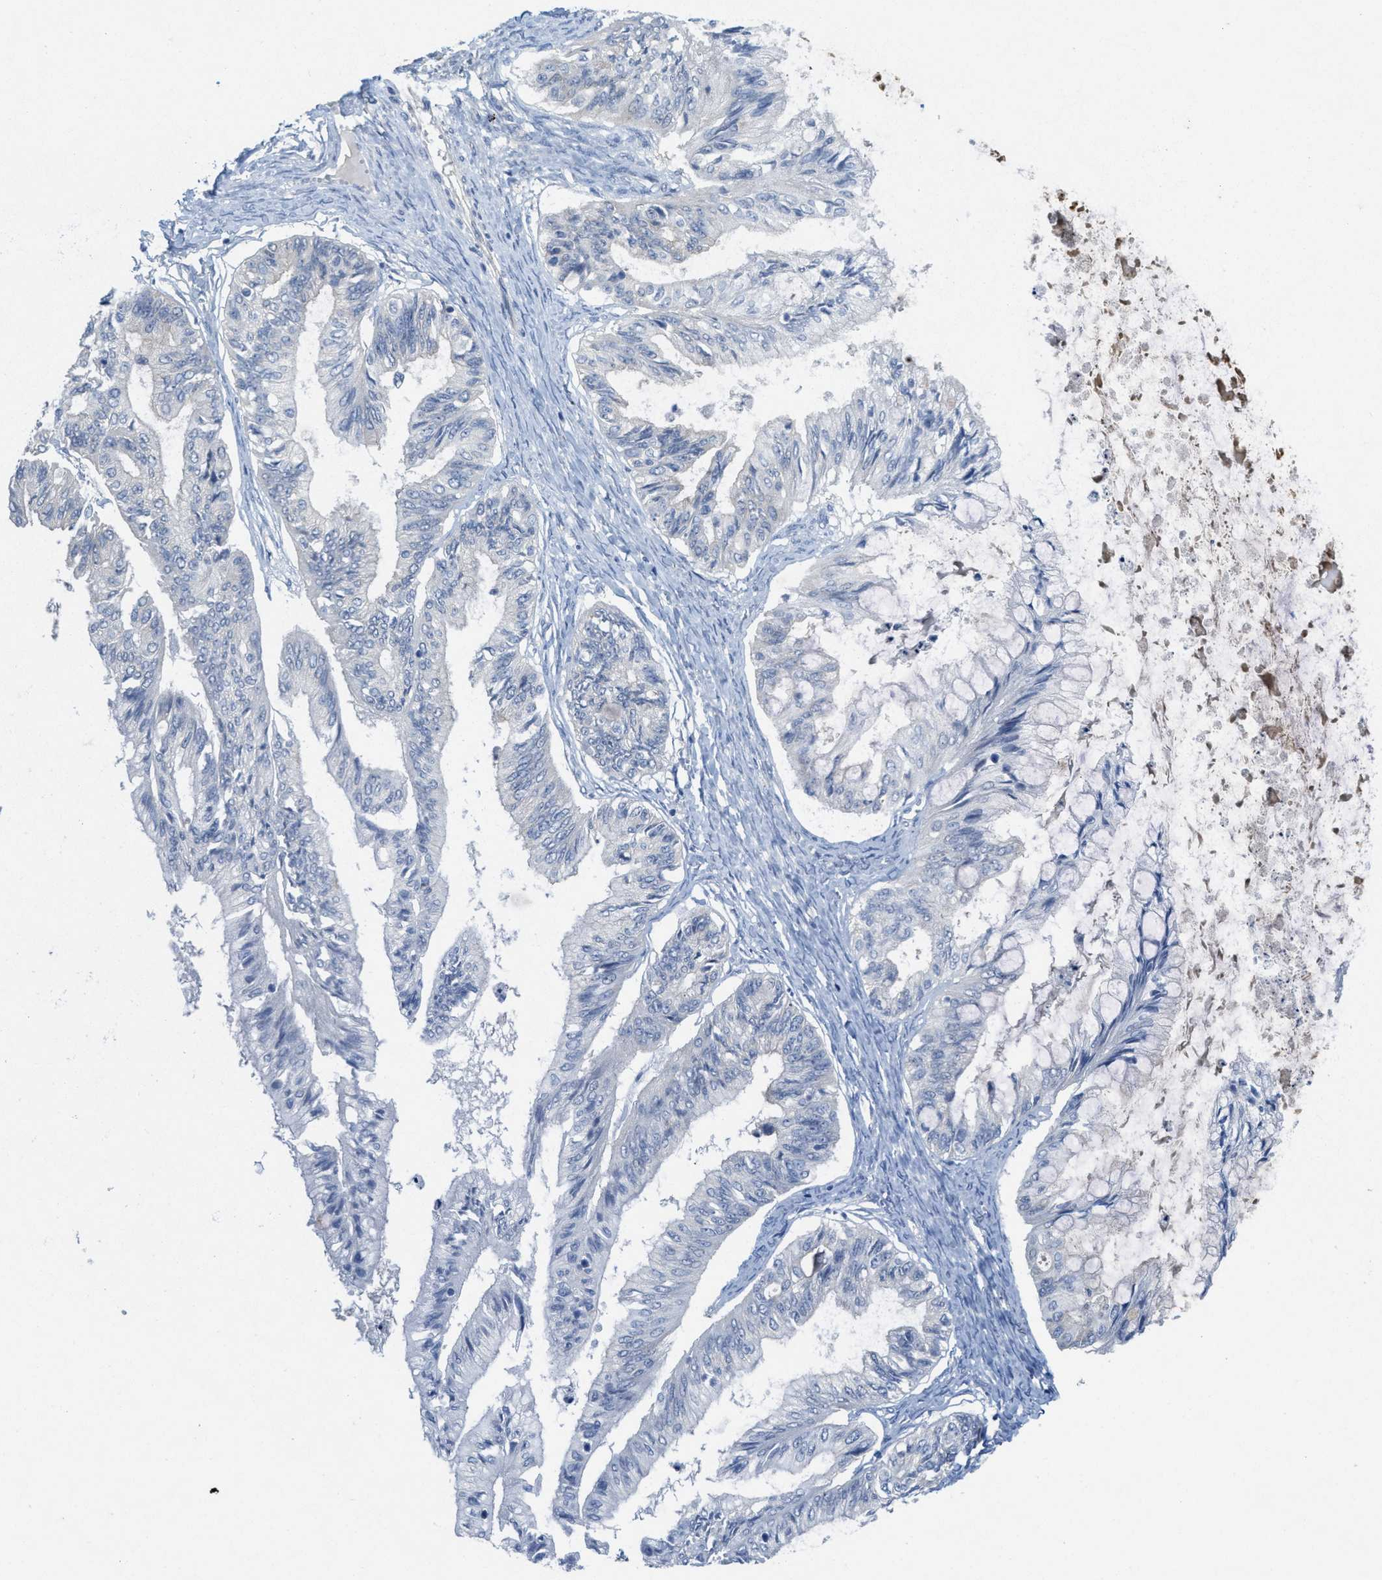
{"staining": {"intensity": "negative", "quantity": "none", "location": "none"}, "tissue": "ovarian cancer", "cell_type": "Tumor cells", "image_type": "cancer", "snomed": [{"axis": "morphology", "description": "Cystadenocarcinoma, mucinous, NOS"}, {"axis": "topography", "description": "Ovary"}], "caption": "Human mucinous cystadenocarcinoma (ovarian) stained for a protein using IHC exhibits no staining in tumor cells.", "gene": "ZFYVE9", "patient": {"sex": "female", "age": 57}}